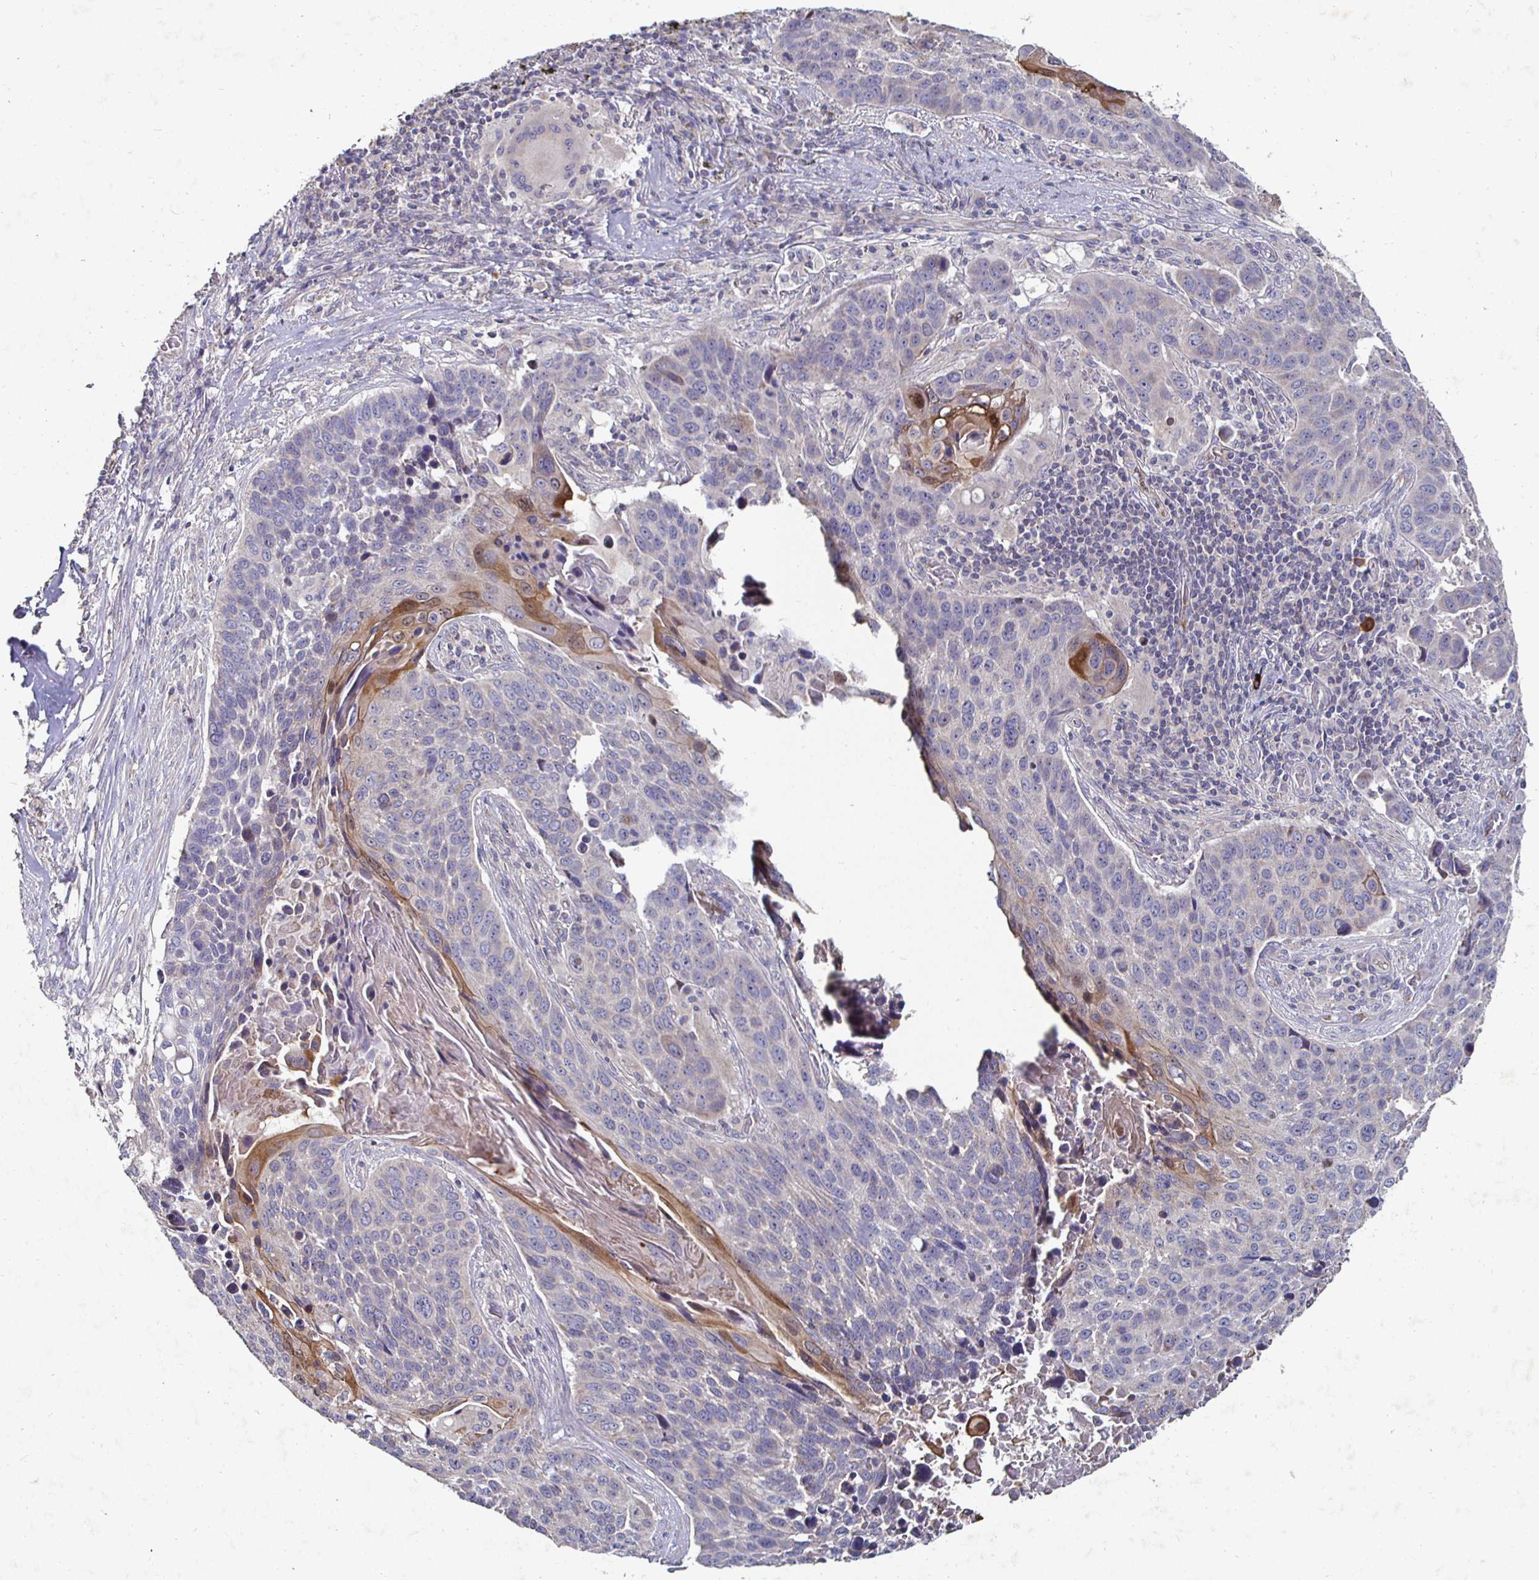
{"staining": {"intensity": "negative", "quantity": "none", "location": "none"}, "tissue": "lung cancer", "cell_type": "Tumor cells", "image_type": "cancer", "snomed": [{"axis": "morphology", "description": "Squamous cell carcinoma, NOS"}, {"axis": "topography", "description": "Lung"}], "caption": "Tumor cells show no significant protein positivity in lung cancer (squamous cell carcinoma). (Stains: DAB (3,3'-diaminobenzidine) immunohistochemistry with hematoxylin counter stain, Microscopy: brightfield microscopy at high magnification).", "gene": "NRSN1", "patient": {"sex": "male", "age": 68}}